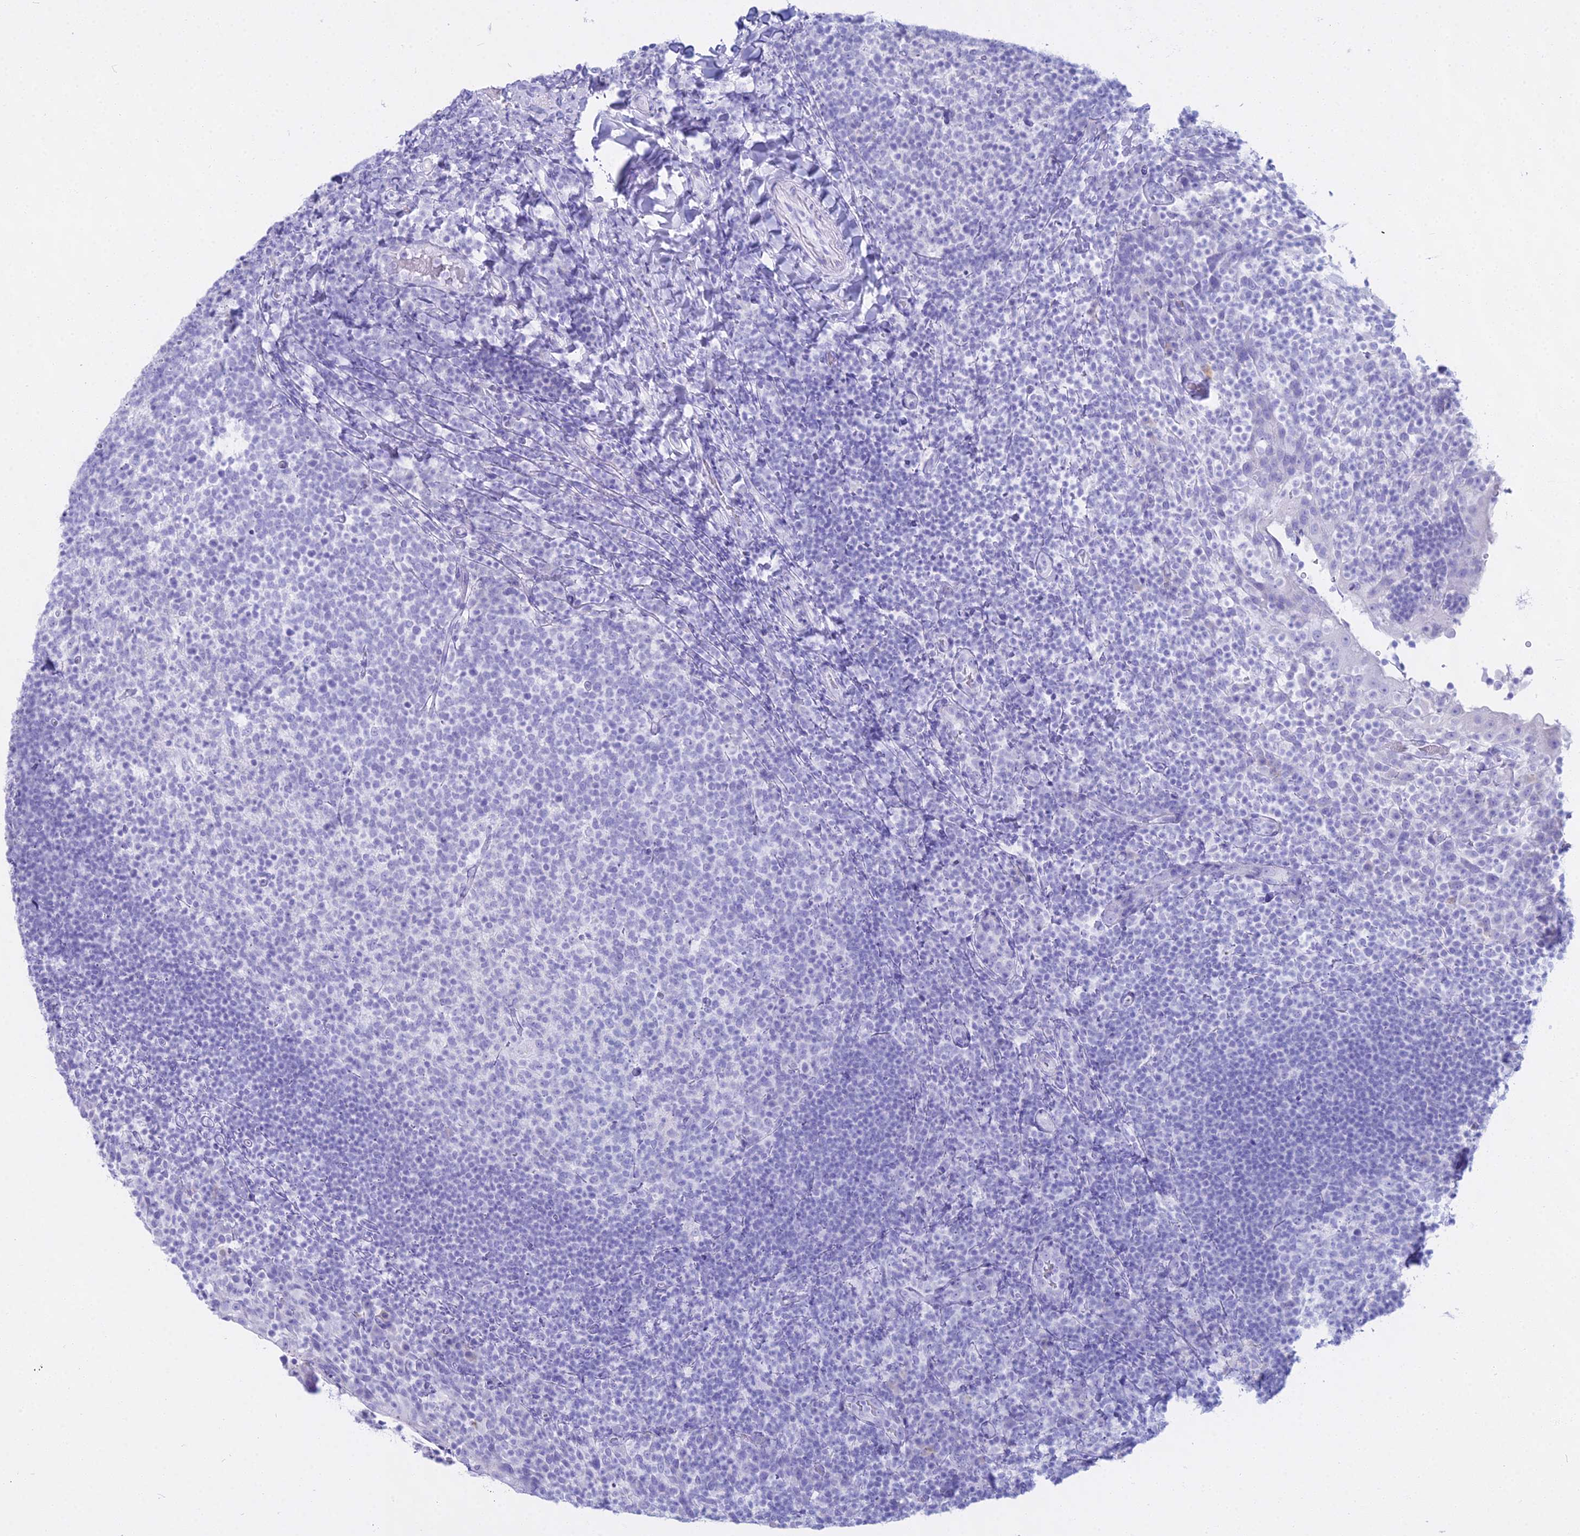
{"staining": {"intensity": "negative", "quantity": "none", "location": "none"}, "tissue": "tonsil", "cell_type": "Germinal center cells", "image_type": "normal", "snomed": [{"axis": "morphology", "description": "Normal tissue, NOS"}, {"axis": "topography", "description": "Tonsil"}], "caption": "Tonsil stained for a protein using IHC displays no positivity germinal center cells.", "gene": "CGB1", "patient": {"sex": "female", "age": 10}}